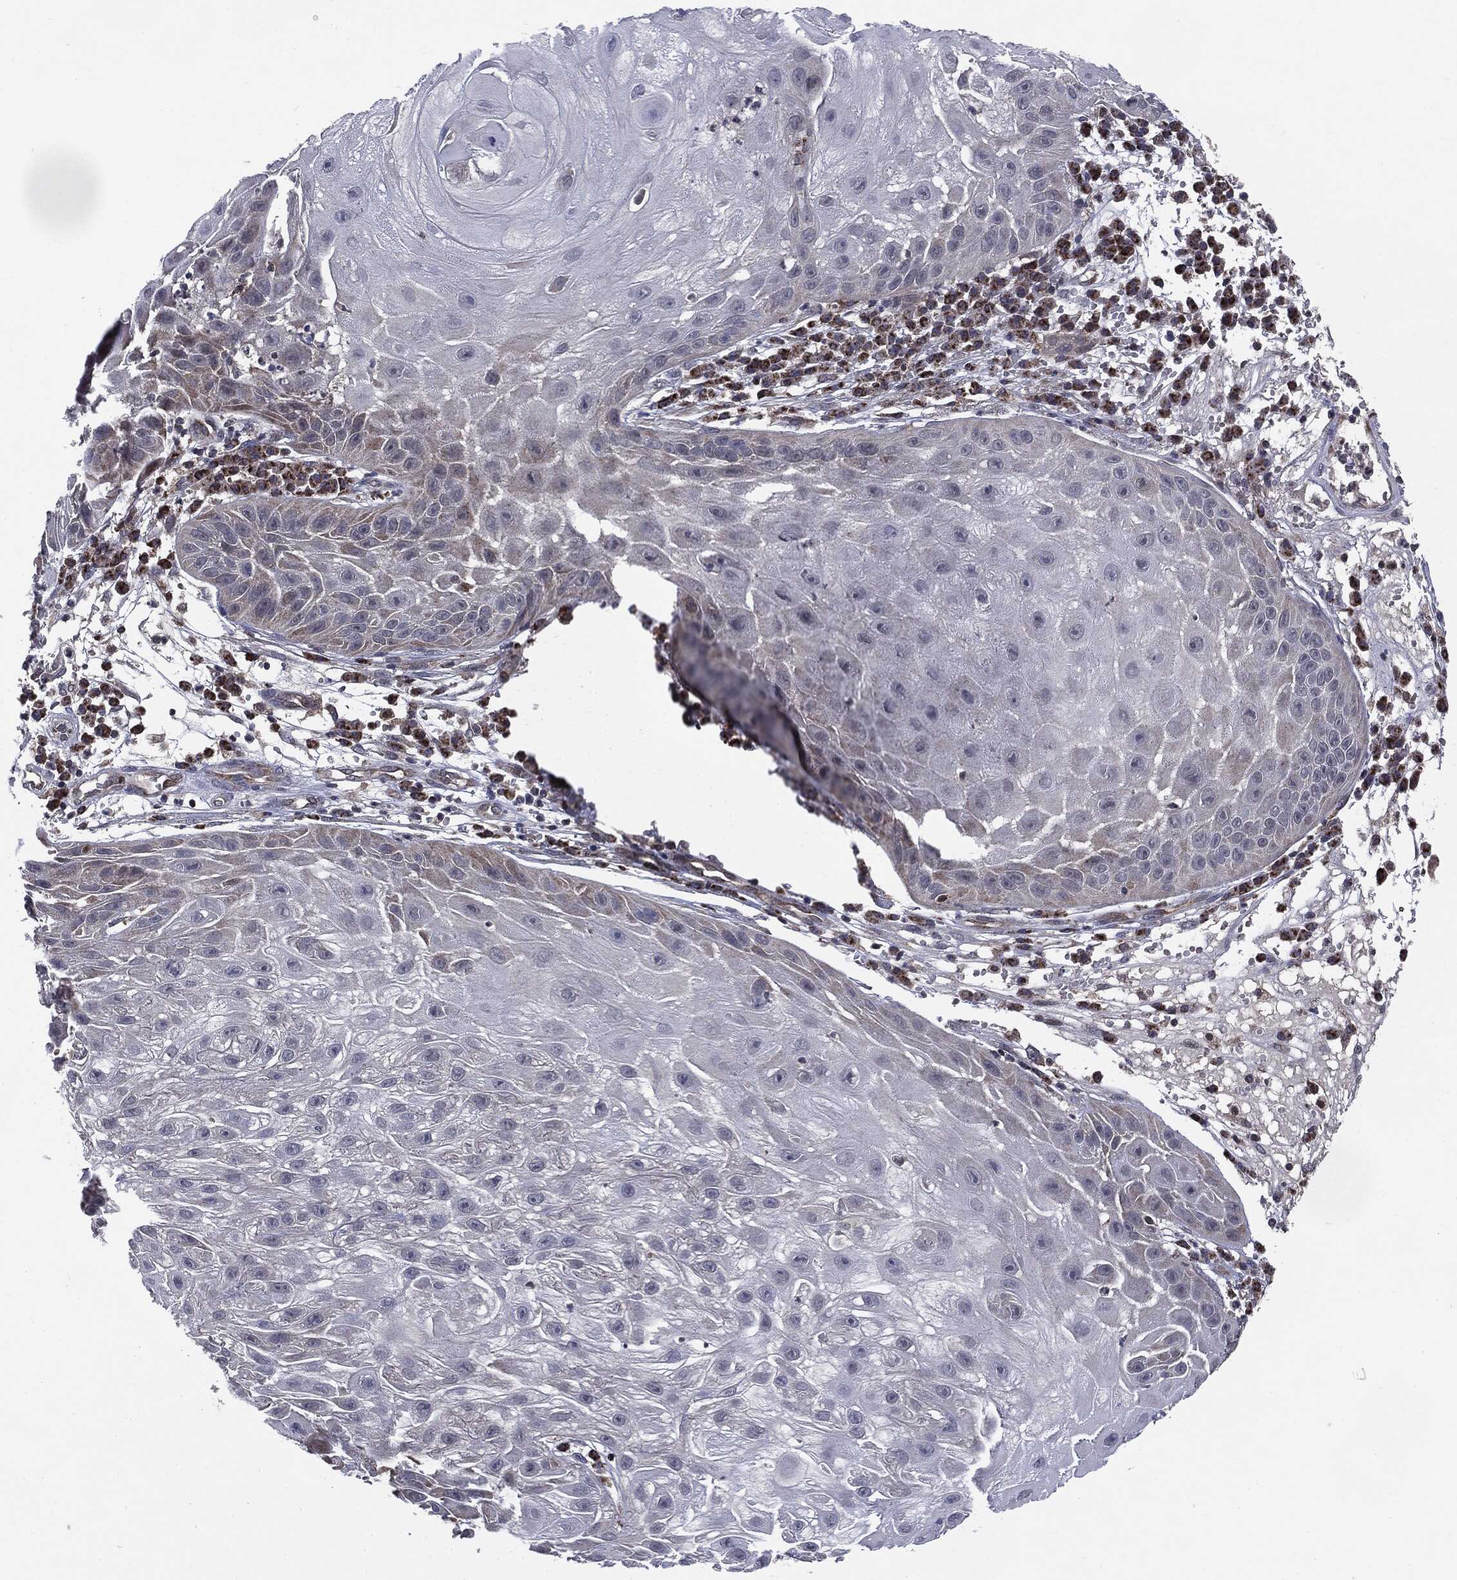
{"staining": {"intensity": "negative", "quantity": "none", "location": "none"}, "tissue": "skin cancer", "cell_type": "Tumor cells", "image_type": "cancer", "snomed": [{"axis": "morphology", "description": "Normal tissue, NOS"}, {"axis": "morphology", "description": "Squamous cell carcinoma, NOS"}, {"axis": "topography", "description": "Skin"}], "caption": "Immunohistochemistry image of neoplastic tissue: skin cancer (squamous cell carcinoma) stained with DAB shows no significant protein staining in tumor cells.", "gene": "PTPA", "patient": {"sex": "male", "age": 79}}